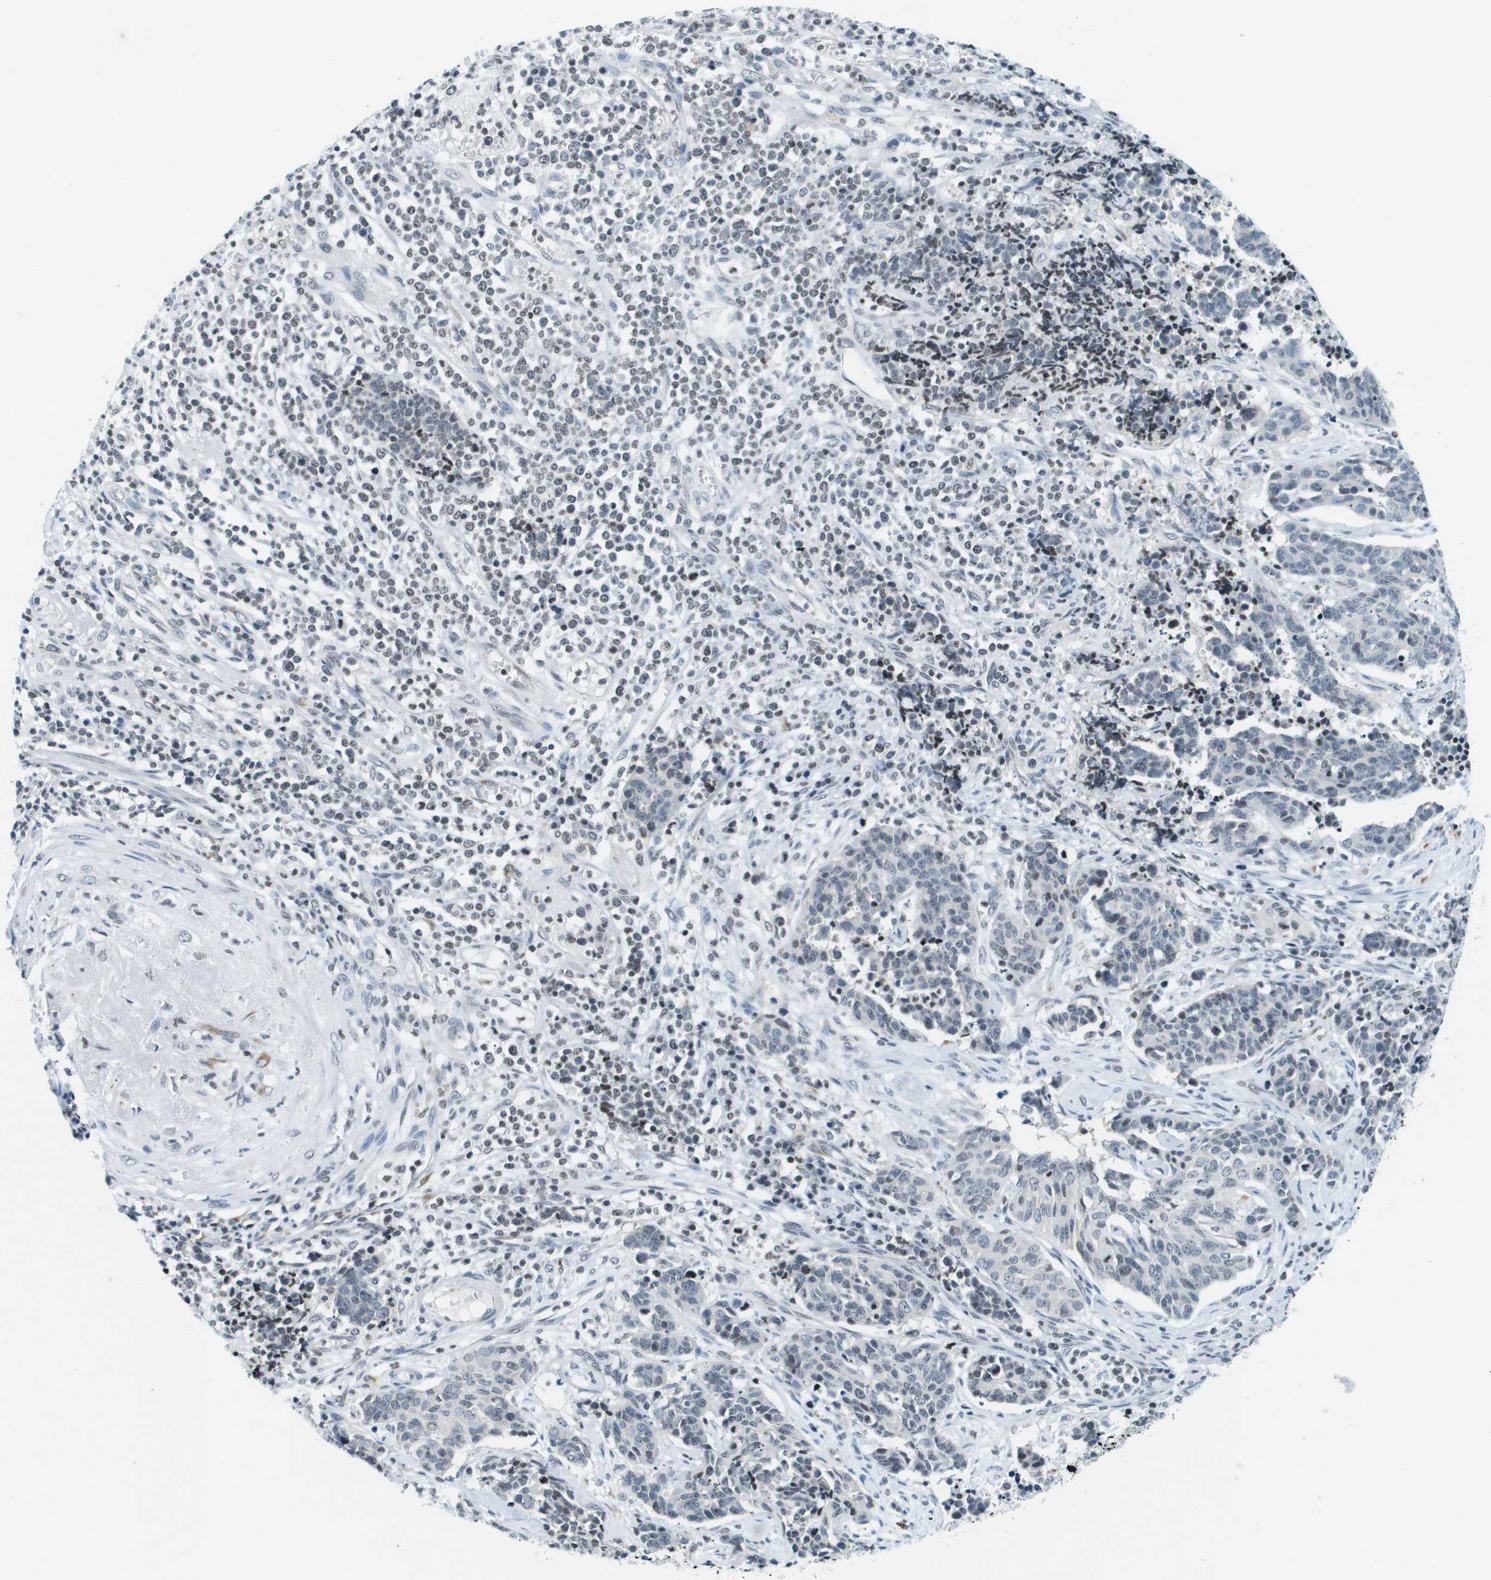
{"staining": {"intensity": "negative", "quantity": "none", "location": "none"}, "tissue": "cervical cancer", "cell_type": "Tumor cells", "image_type": "cancer", "snomed": [{"axis": "morphology", "description": "Squamous cell carcinoma, NOS"}, {"axis": "topography", "description": "Cervix"}], "caption": "This micrograph is of cervical cancer (squamous cell carcinoma) stained with immunohistochemistry to label a protein in brown with the nuclei are counter-stained blue. There is no staining in tumor cells. (Immunohistochemistry, brightfield microscopy, high magnification).", "gene": "UVRAG", "patient": {"sex": "female", "age": 35}}